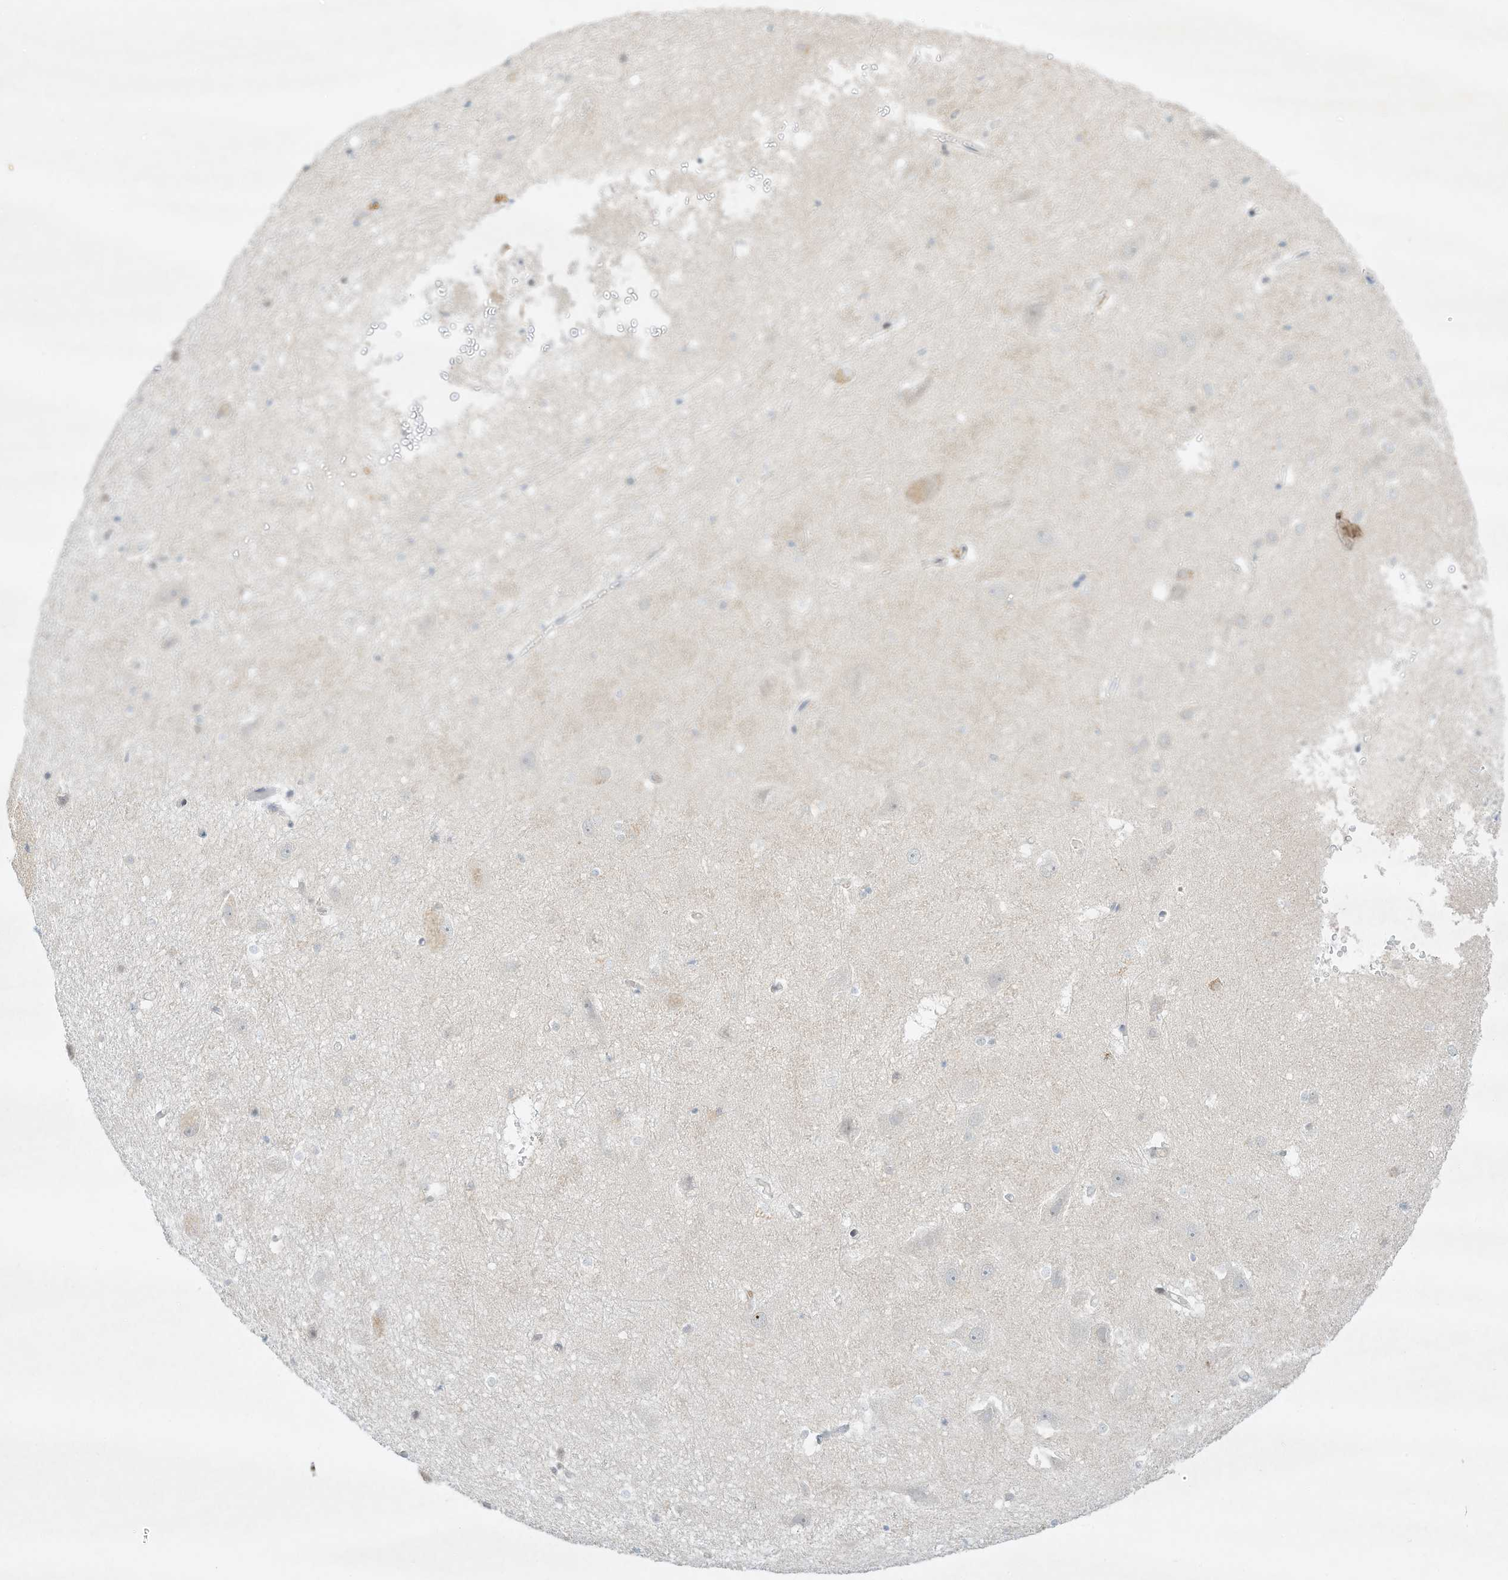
{"staining": {"intensity": "negative", "quantity": "none", "location": "none"}, "tissue": "hippocampus", "cell_type": "Glial cells", "image_type": "normal", "snomed": [{"axis": "morphology", "description": "Normal tissue, NOS"}, {"axis": "topography", "description": "Hippocampus"}], "caption": "Photomicrograph shows no significant protein staining in glial cells of benign hippocampus.", "gene": "PAK6", "patient": {"sex": "female", "age": 52}}